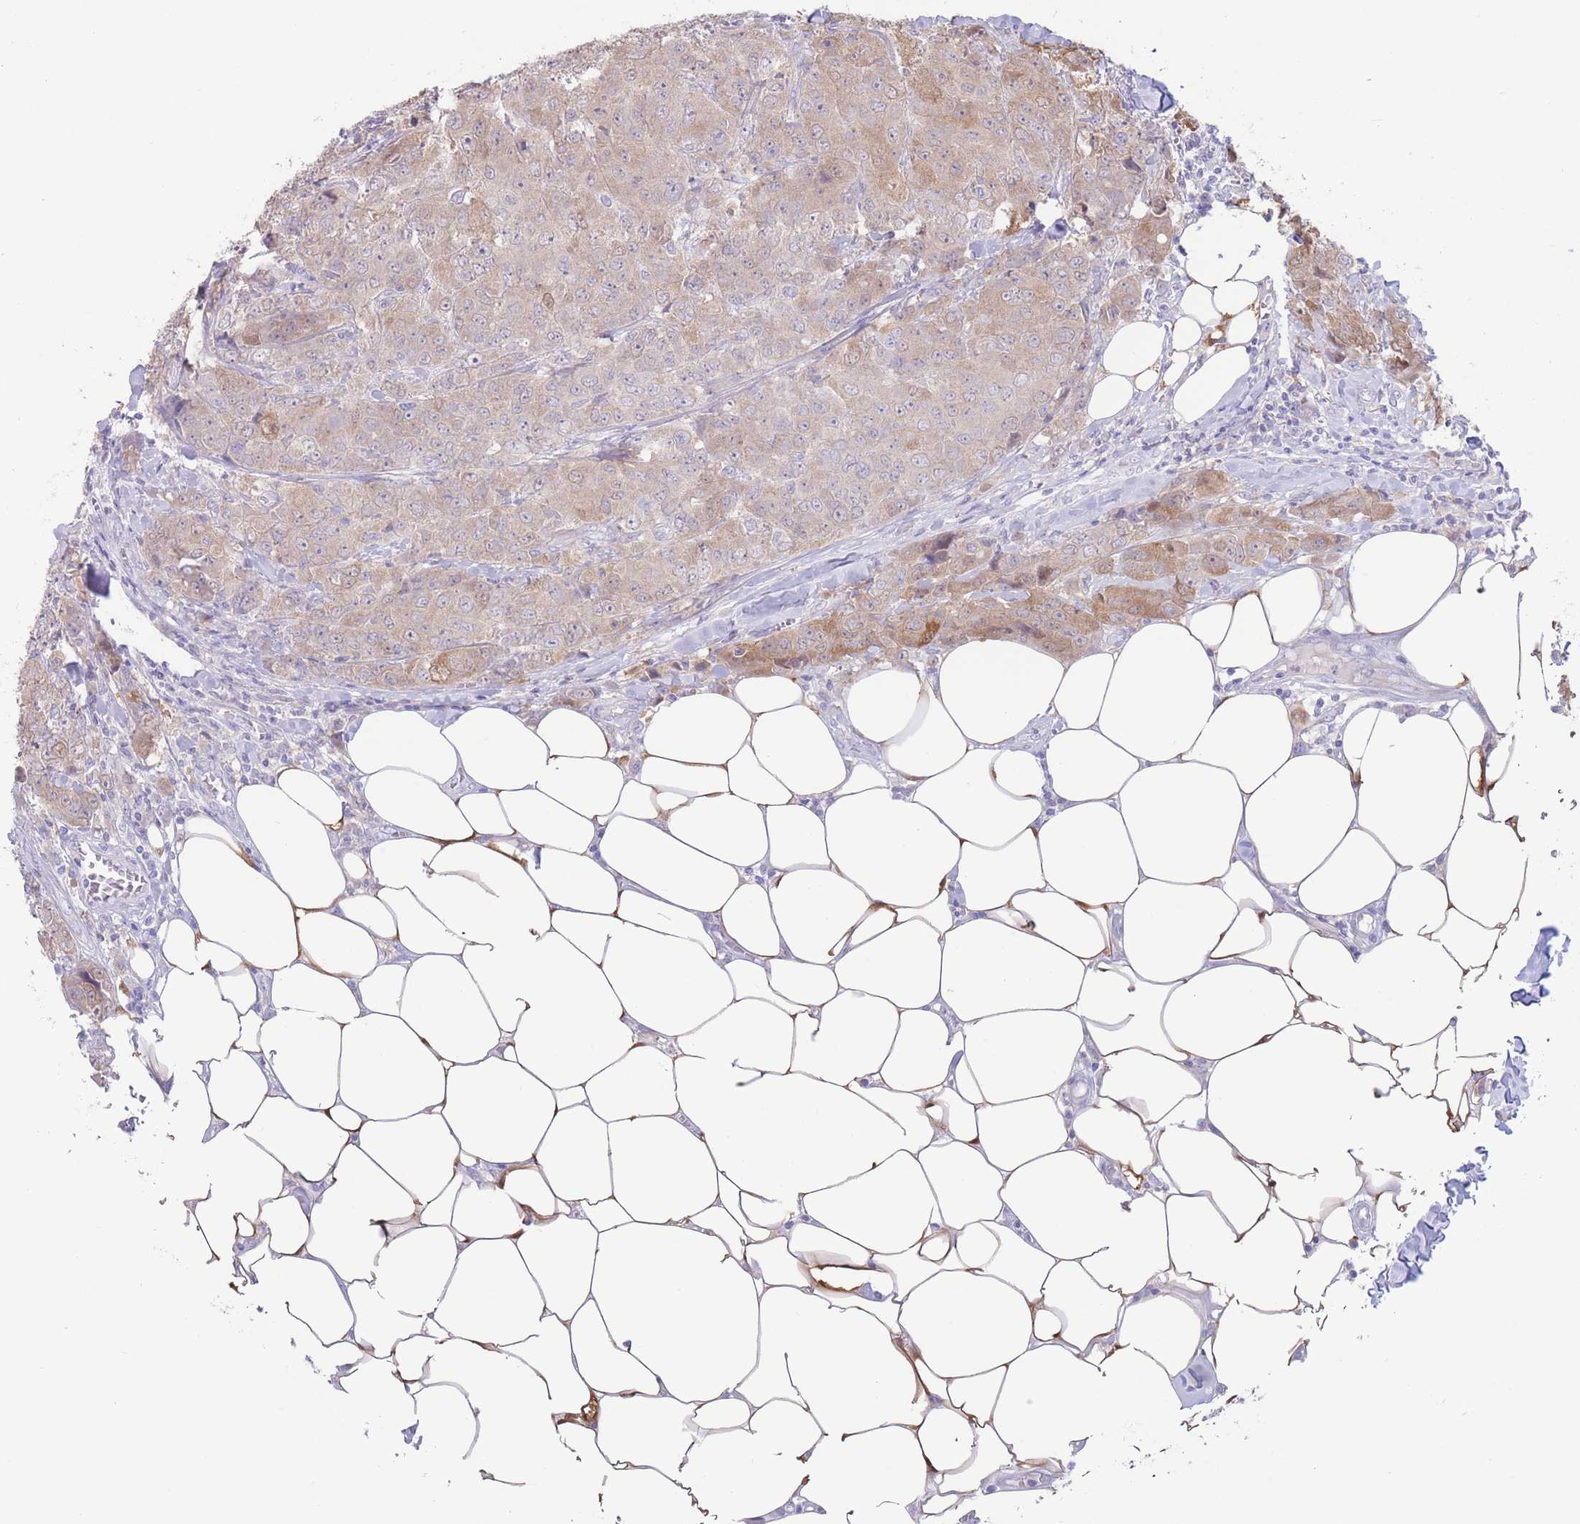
{"staining": {"intensity": "weak", "quantity": ">75%", "location": "cytoplasmic/membranous"}, "tissue": "breast cancer", "cell_type": "Tumor cells", "image_type": "cancer", "snomed": [{"axis": "morphology", "description": "Duct carcinoma"}, {"axis": "topography", "description": "Breast"}], "caption": "The histopathology image displays a brown stain indicating the presence of a protein in the cytoplasmic/membranous of tumor cells in breast cancer (invasive ductal carcinoma).", "gene": "FAH", "patient": {"sex": "female", "age": 43}}